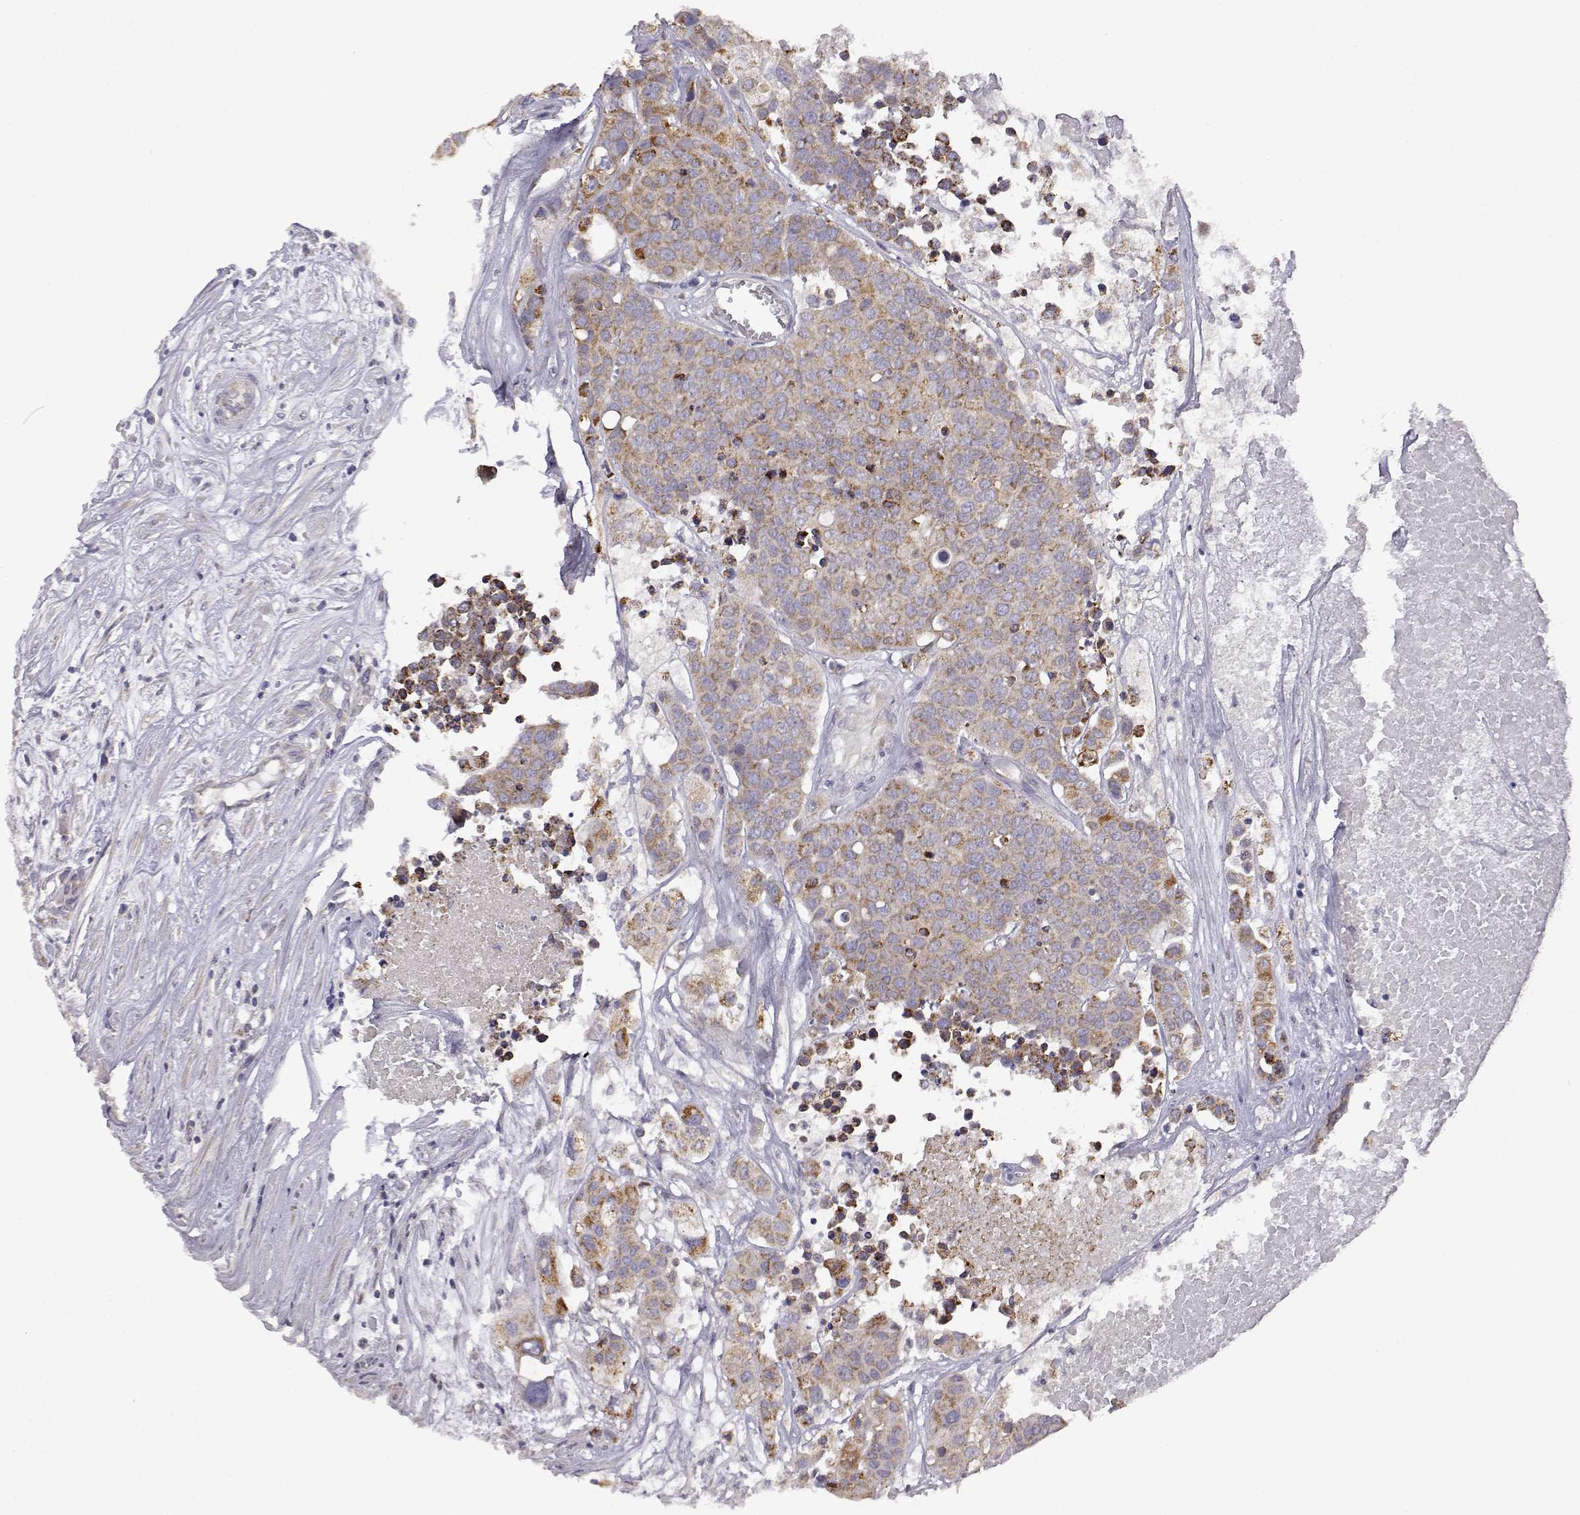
{"staining": {"intensity": "moderate", "quantity": "25%-75%", "location": "cytoplasmic/membranous"}, "tissue": "carcinoid", "cell_type": "Tumor cells", "image_type": "cancer", "snomed": [{"axis": "morphology", "description": "Carcinoid, malignant, NOS"}, {"axis": "topography", "description": "Colon"}], "caption": "There is medium levels of moderate cytoplasmic/membranous expression in tumor cells of carcinoid (malignant), as demonstrated by immunohistochemical staining (brown color).", "gene": "DDC", "patient": {"sex": "male", "age": 81}}